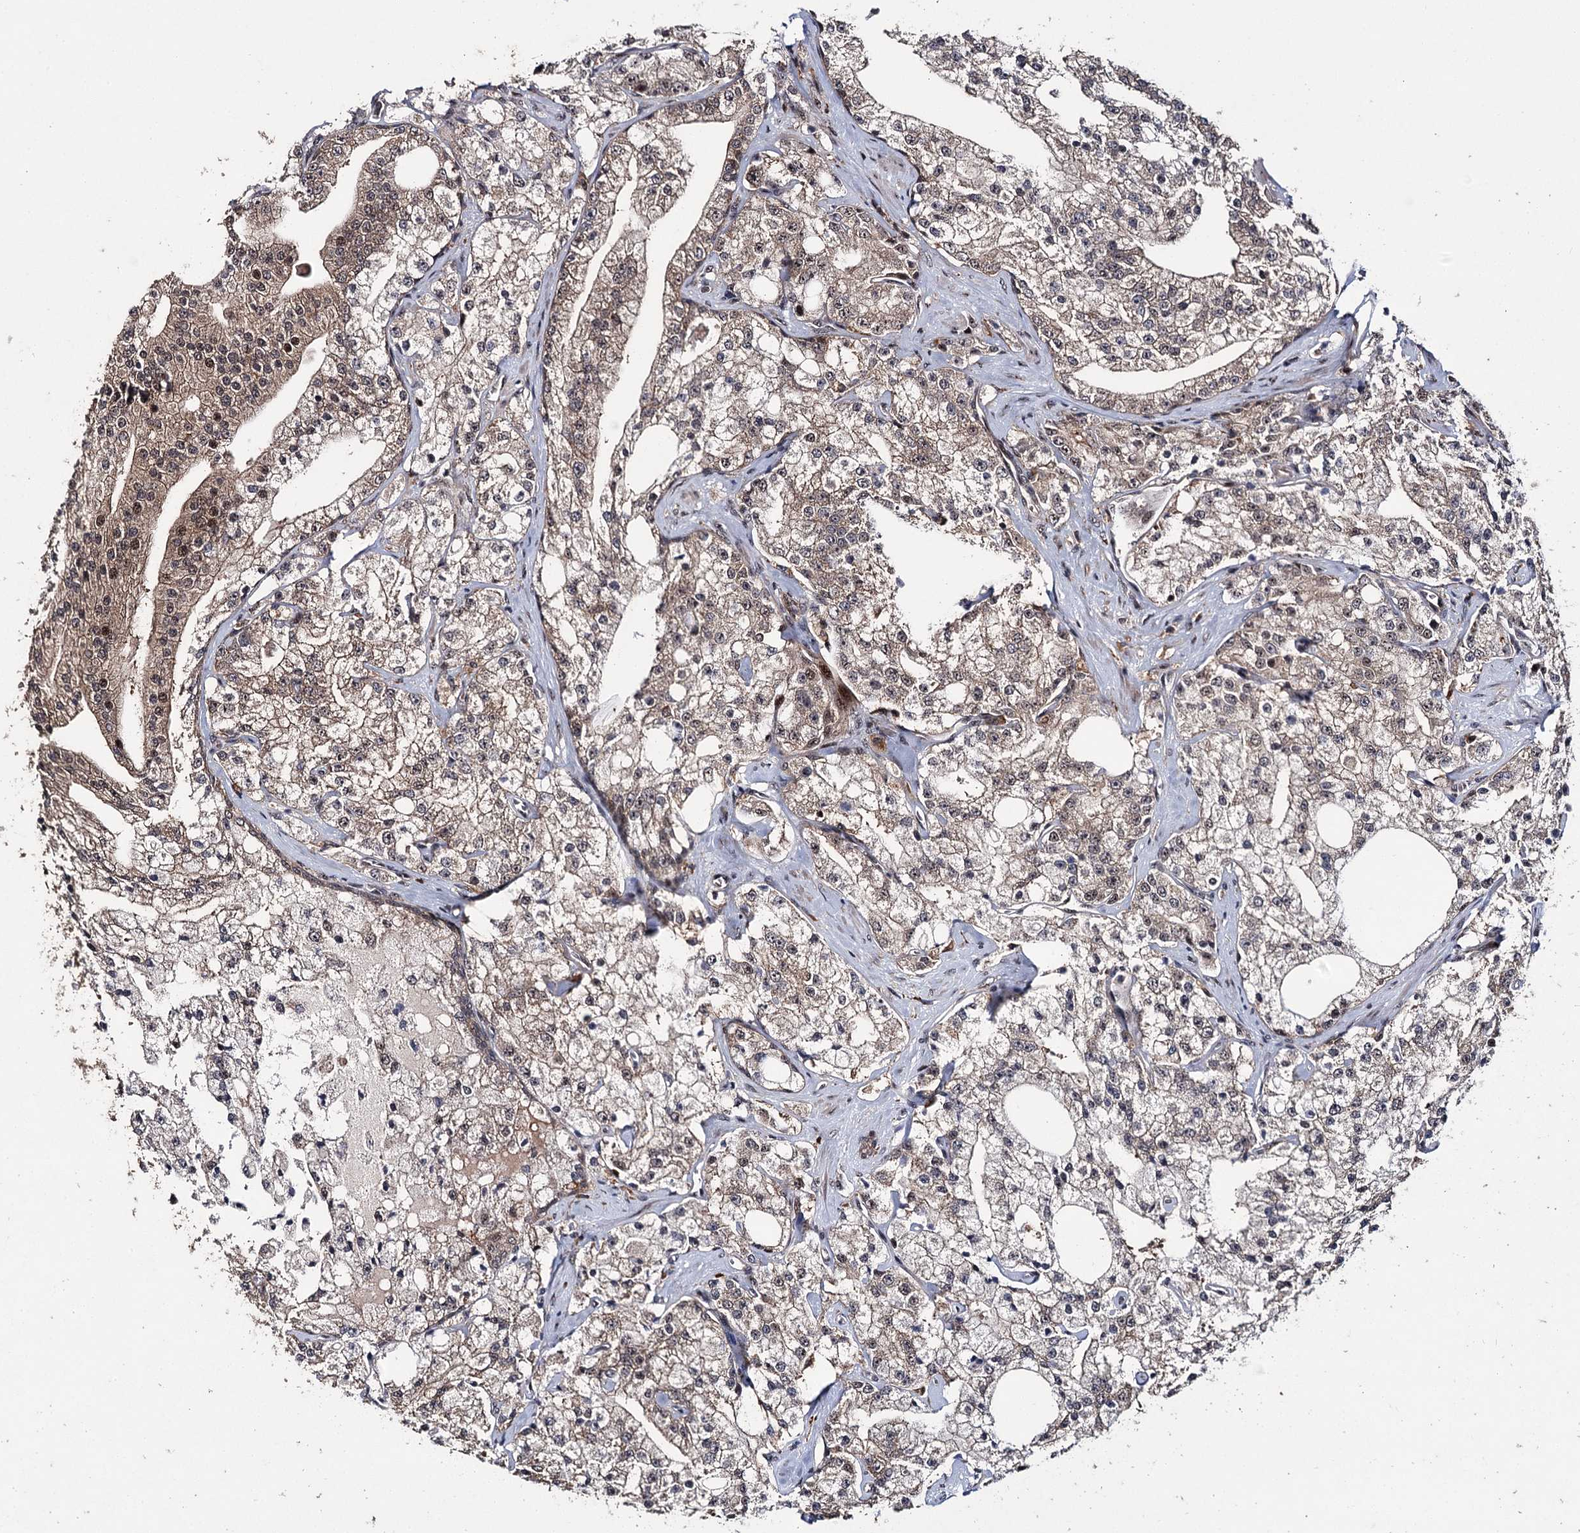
{"staining": {"intensity": "moderate", "quantity": ">75%", "location": "cytoplasmic/membranous,nuclear"}, "tissue": "prostate cancer", "cell_type": "Tumor cells", "image_type": "cancer", "snomed": [{"axis": "morphology", "description": "Adenocarcinoma, High grade"}, {"axis": "topography", "description": "Prostate"}], "caption": "Human prostate high-grade adenocarcinoma stained with a brown dye shows moderate cytoplasmic/membranous and nuclear positive positivity in about >75% of tumor cells.", "gene": "MKNK2", "patient": {"sex": "male", "age": 64}}